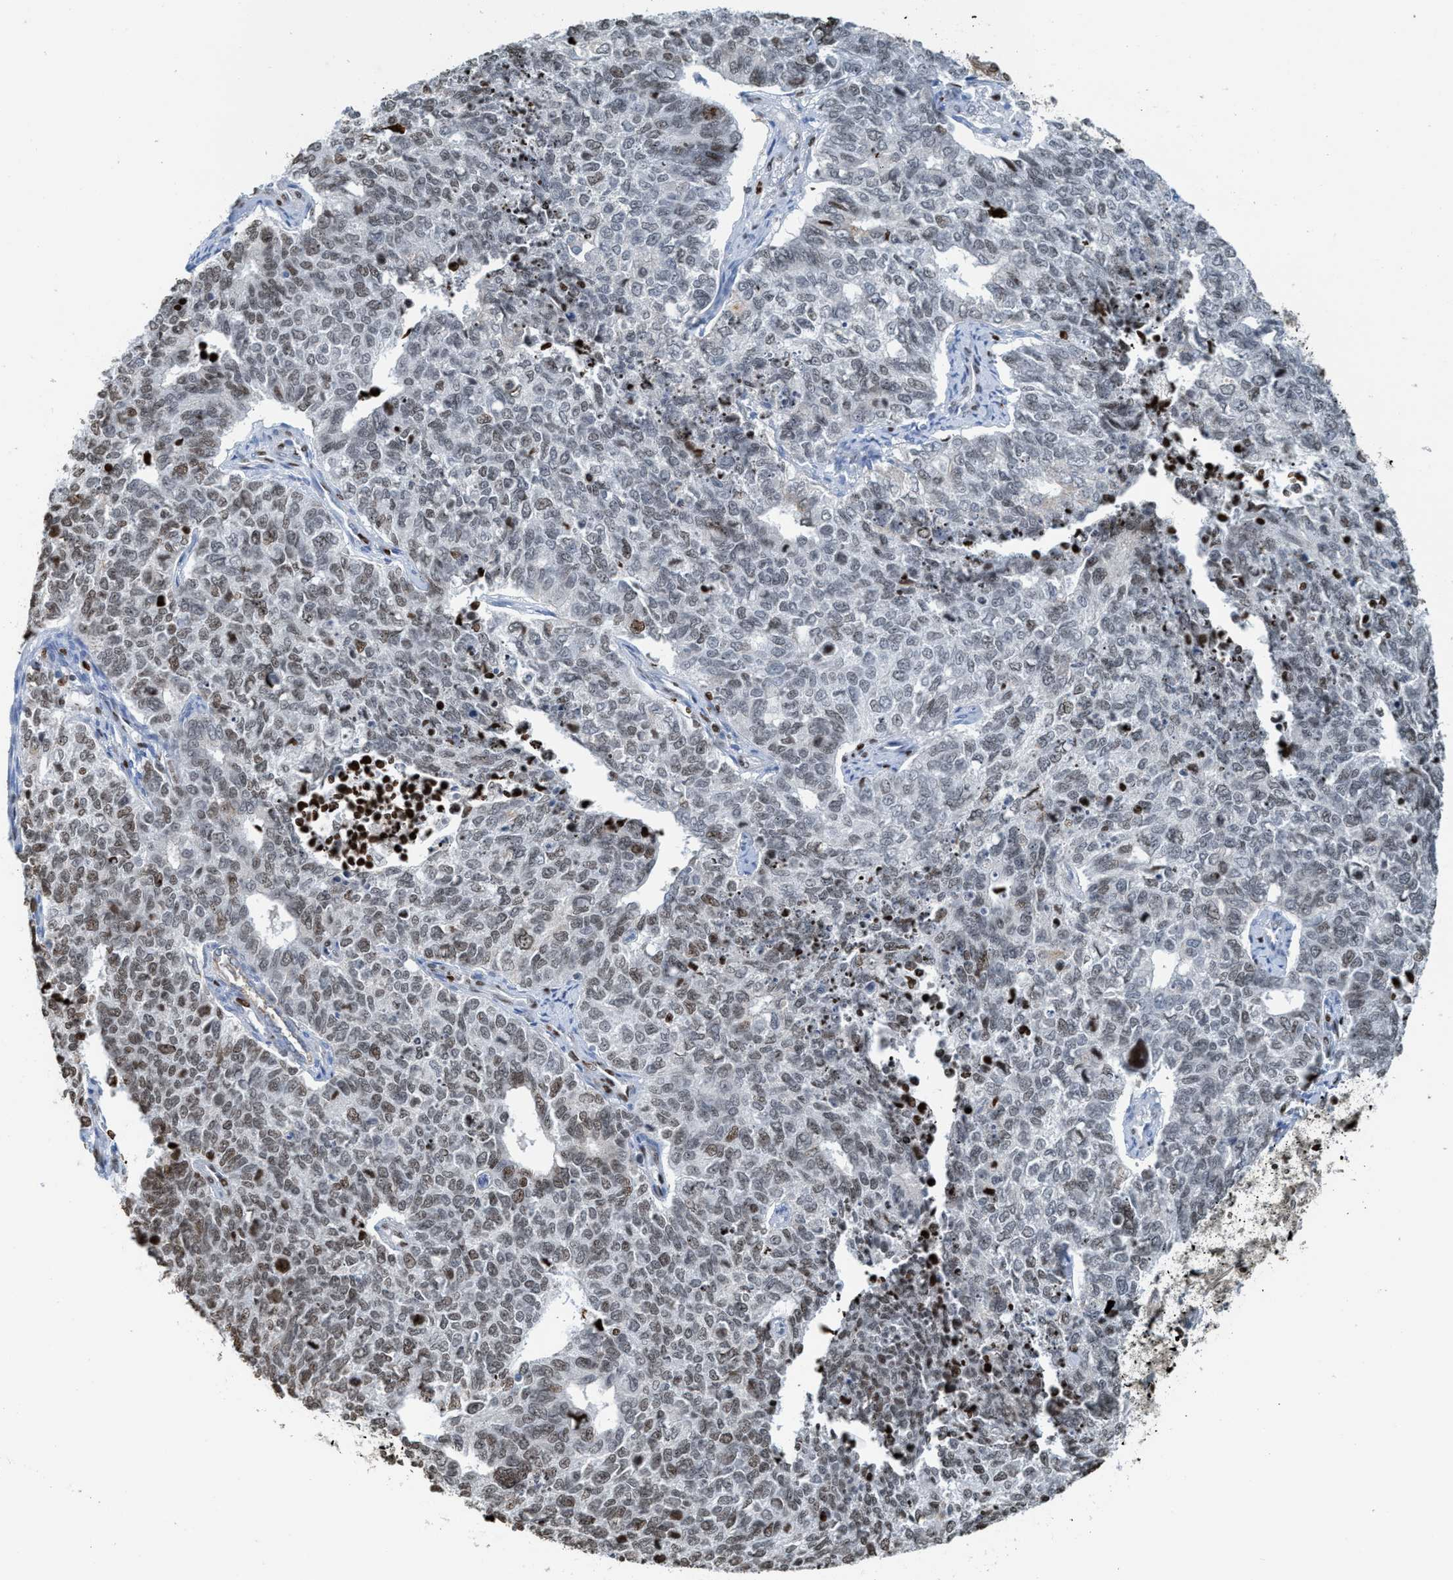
{"staining": {"intensity": "weak", "quantity": "25%-75%", "location": "nuclear"}, "tissue": "cervical cancer", "cell_type": "Tumor cells", "image_type": "cancer", "snomed": [{"axis": "morphology", "description": "Squamous cell carcinoma, NOS"}, {"axis": "topography", "description": "Cervix"}], "caption": "This micrograph displays IHC staining of human squamous cell carcinoma (cervical), with low weak nuclear positivity in about 25%-75% of tumor cells.", "gene": "SH3D19", "patient": {"sex": "female", "age": 63}}